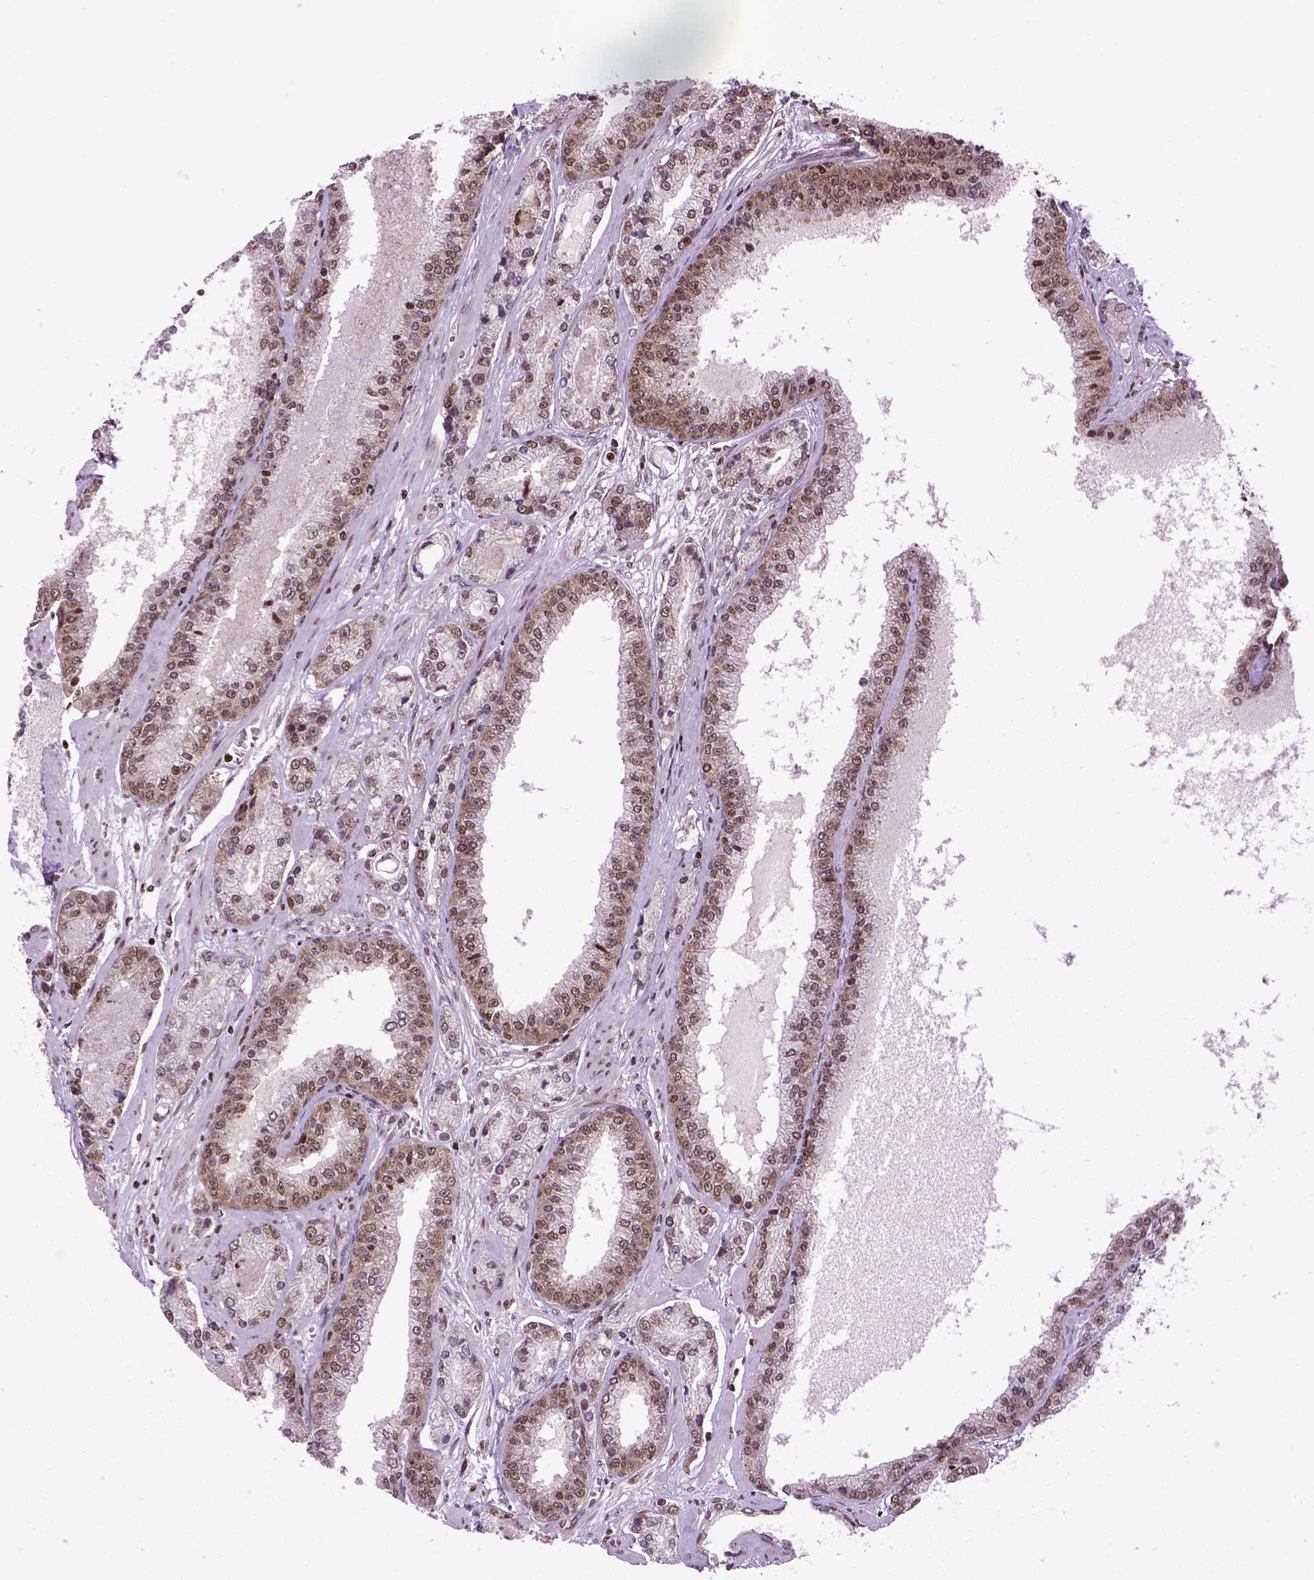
{"staining": {"intensity": "moderate", "quantity": ">75%", "location": "nuclear"}, "tissue": "prostate cancer", "cell_type": "Tumor cells", "image_type": "cancer", "snomed": [{"axis": "morphology", "description": "Adenocarcinoma, NOS"}, {"axis": "topography", "description": "Prostate"}], "caption": "The micrograph displays staining of prostate adenocarcinoma, revealing moderate nuclear protein staining (brown color) within tumor cells.", "gene": "CELF1", "patient": {"sex": "male", "age": 64}}